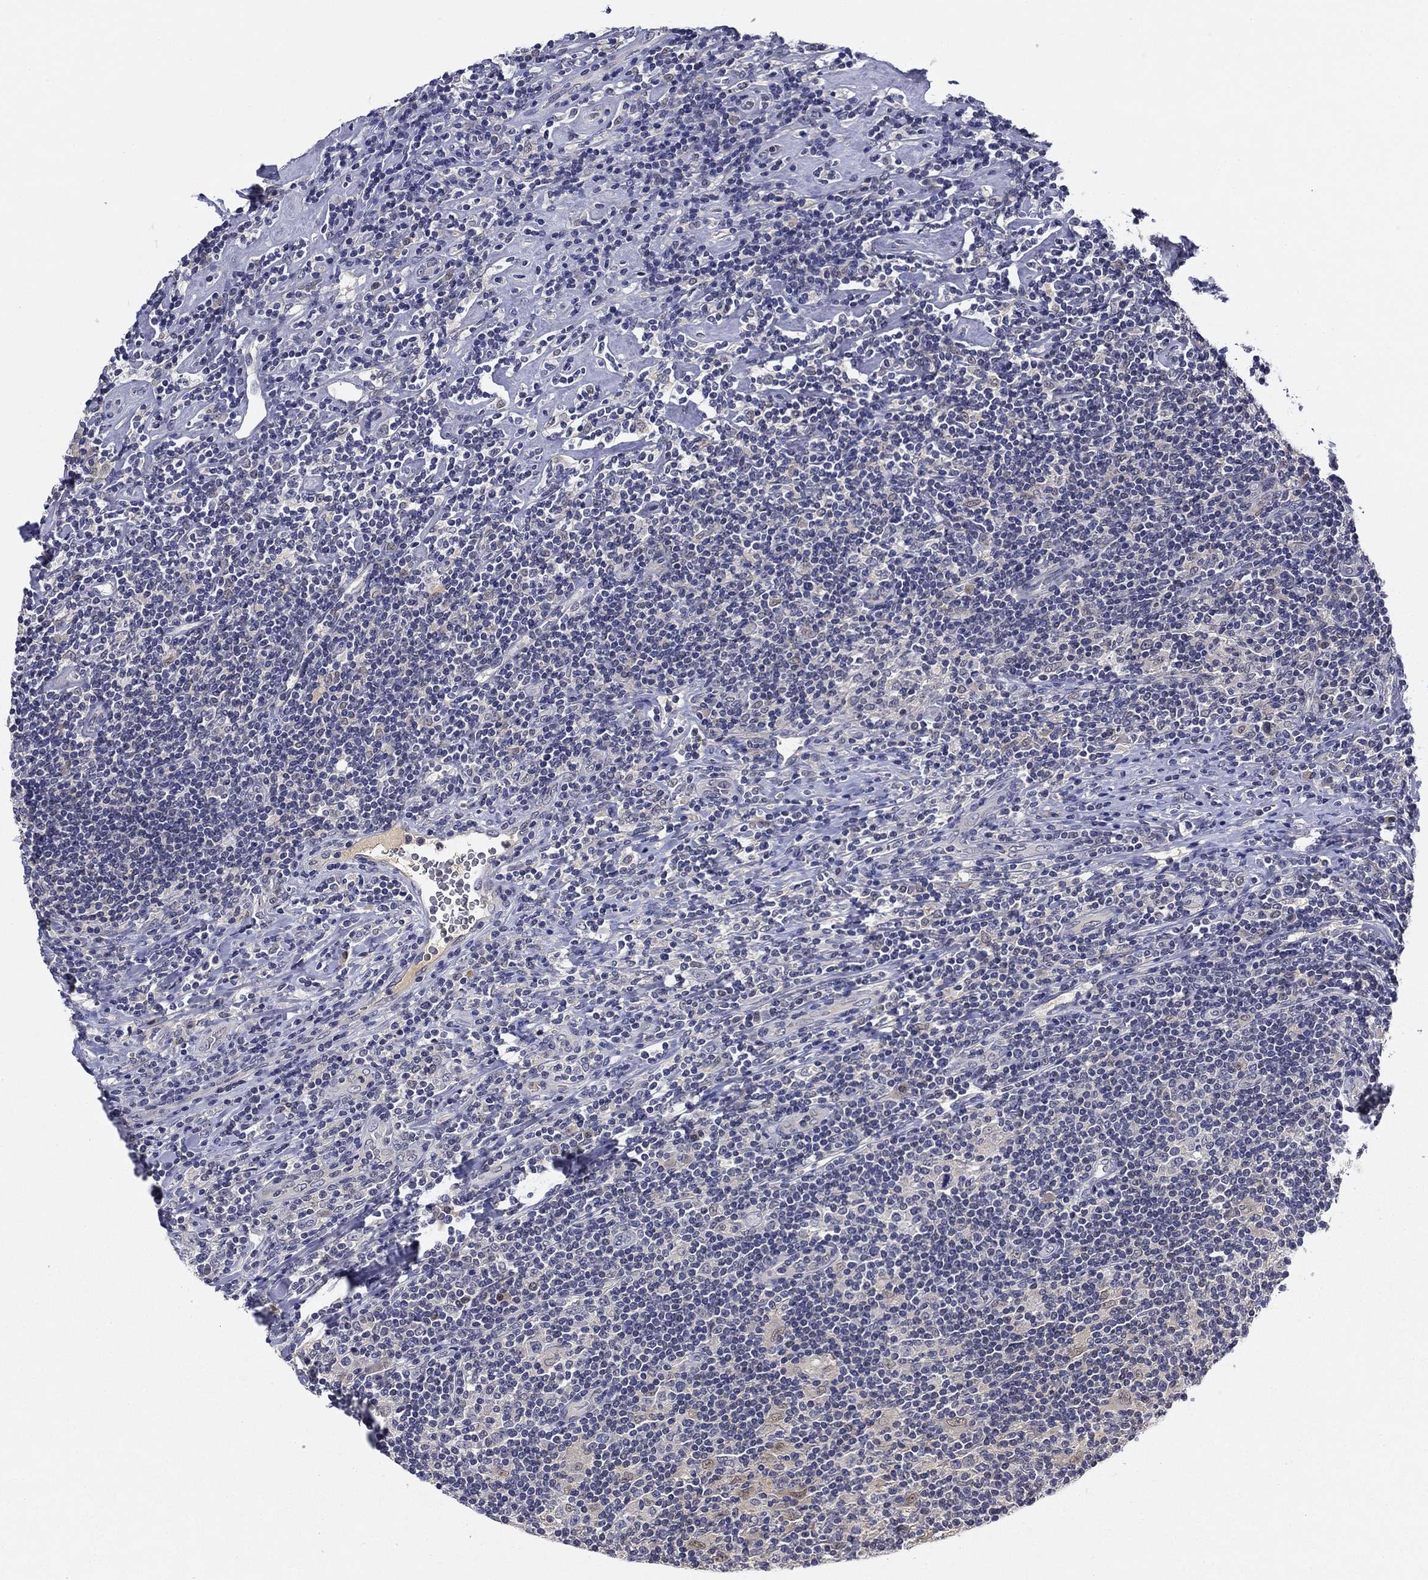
{"staining": {"intensity": "negative", "quantity": "none", "location": "none"}, "tissue": "lymphoma", "cell_type": "Tumor cells", "image_type": "cancer", "snomed": [{"axis": "morphology", "description": "Hodgkin's disease, NOS"}, {"axis": "topography", "description": "Lymph node"}], "caption": "A photomicrograph of lymphoma stained for a protein exhibits no brown staining in tumor cells.", "gene": "DDTL", "patient": {"sex": "male", "age": 40}}